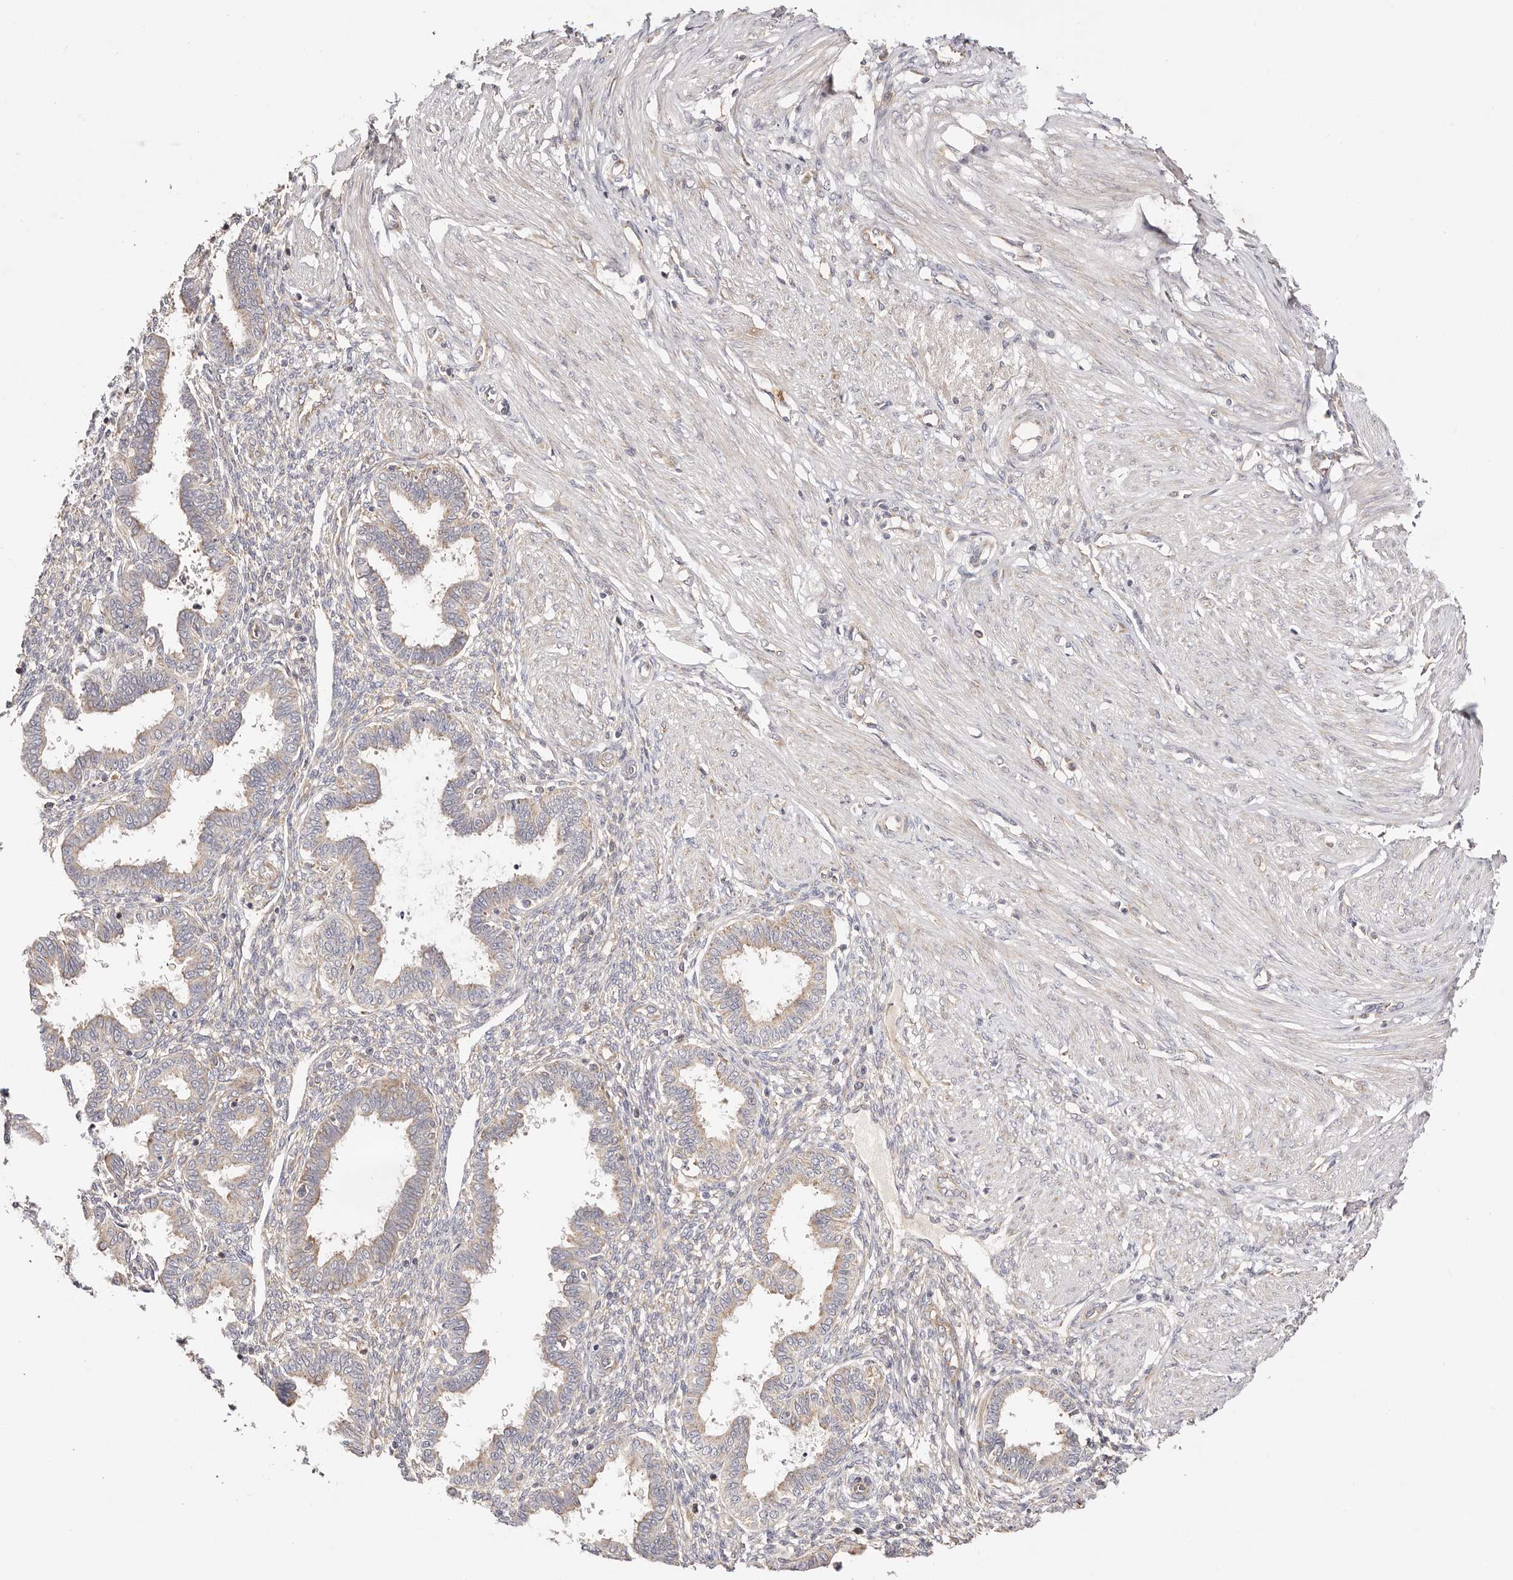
{"staining": {"intensity": "negative", "quantity": "none", "location": "none"}, "tissue": "endometrium", "cell_type": "Cells in endometrial stroma", "image_type": "normal", "snomed": [{"axis": "morphology", "description": "Normal tissue, NOS"}, {"axis": "topography", "description": "Endometrium"}], "caption": "IHC photomicrograph of benign endometrium: endometrium stained with DAB (3,3'-diaminobenzidine) displays no significant protein expression in cells in endometrial stroma.", "gene": "GNA13", "patient": {"sex": "female", "age": 33}}